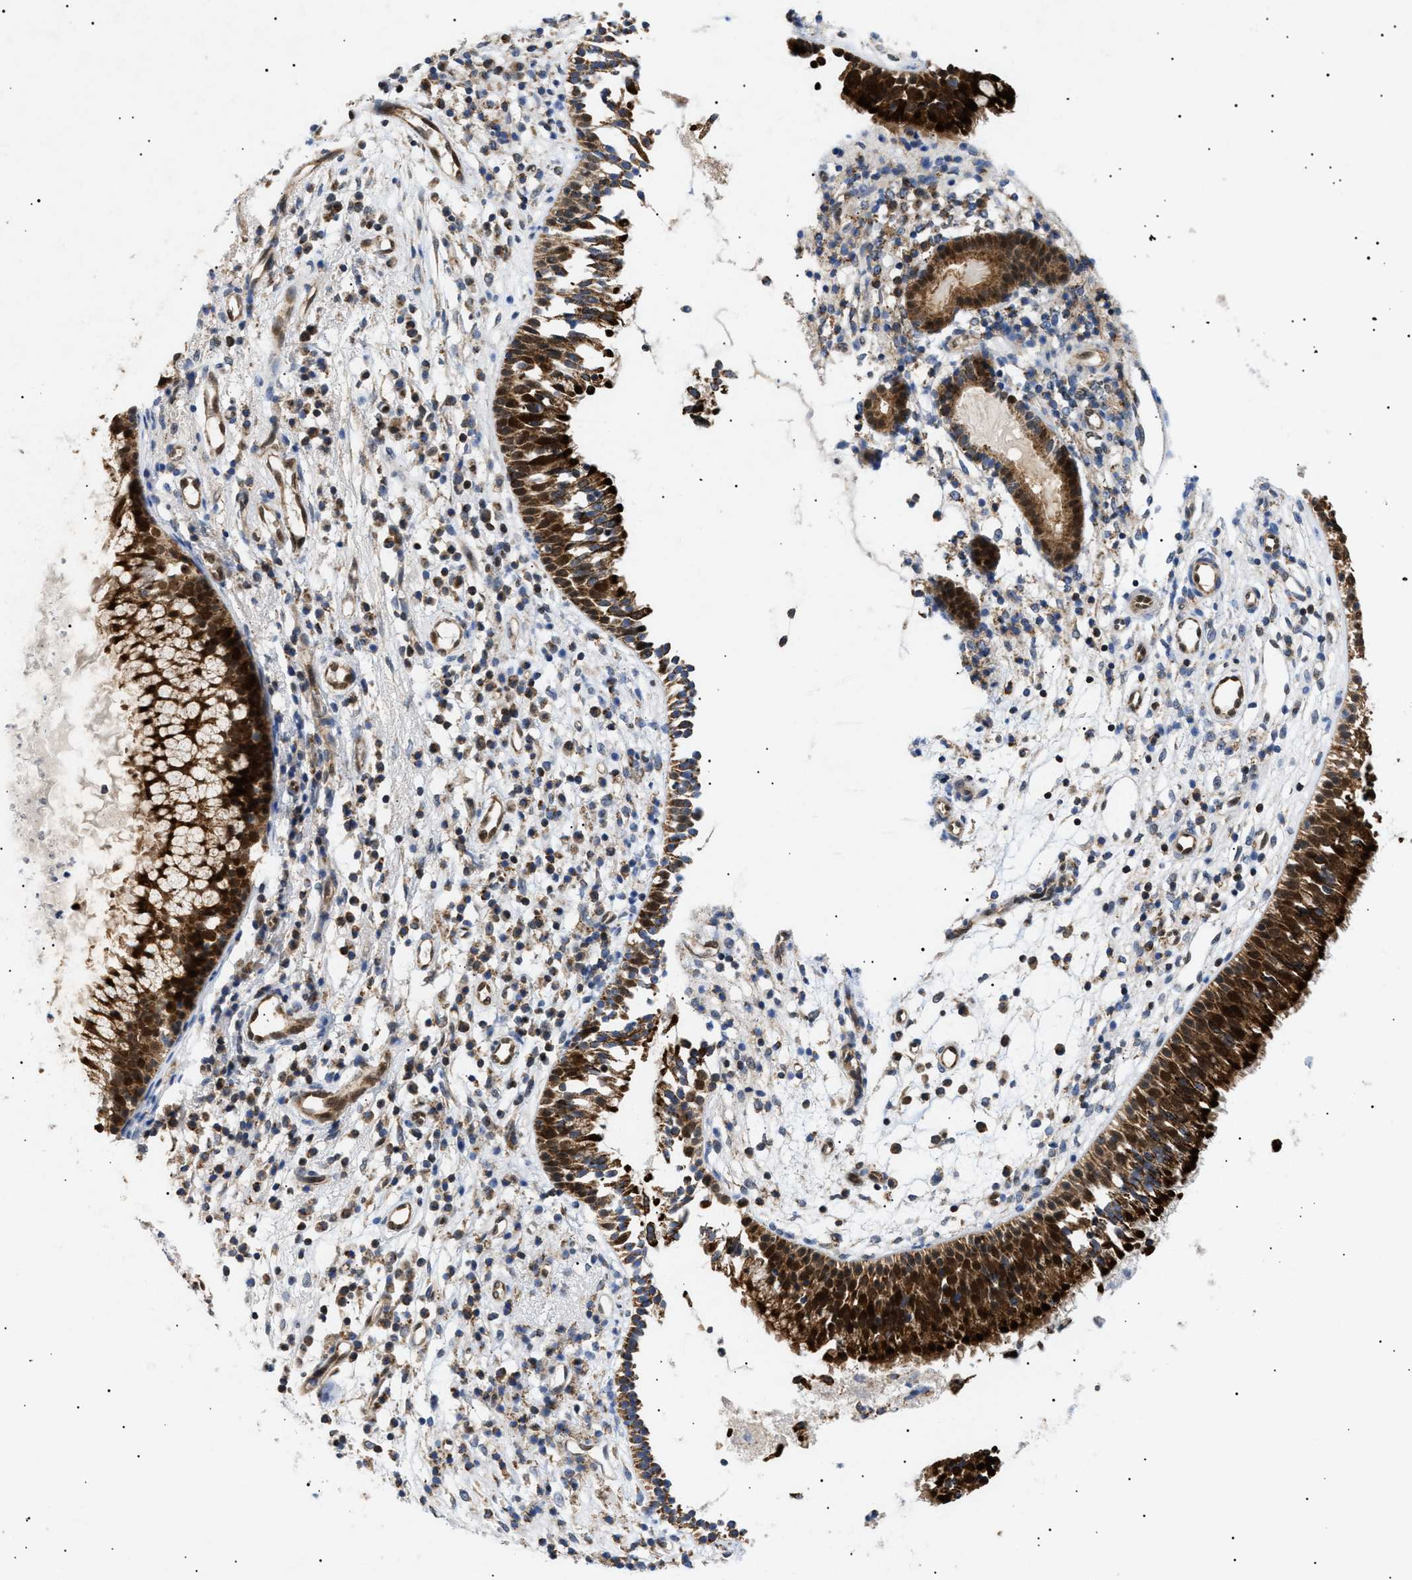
{"staining": {"intensity": "strong", "quantity": ">75%", "location": "cytoplasmic/membranous"}, "tissue": "nasopharynx", "cell_type": "Respiratory epithelial cells", "image_type": "normal", "snomed": [{"axis": "morphology", "description": "Normal tissue, NOS"}, {"axis": "topography", "description": "Nasopharynx"}], "caption": "Nasopharynx stained for a protein displays strong cytoplasmic/membranous positivity in respiratory epithelial cells. Nuclei are stained in blue.", "gene": "SIRT5", "patient": {"sex": "male", "age": 21}}